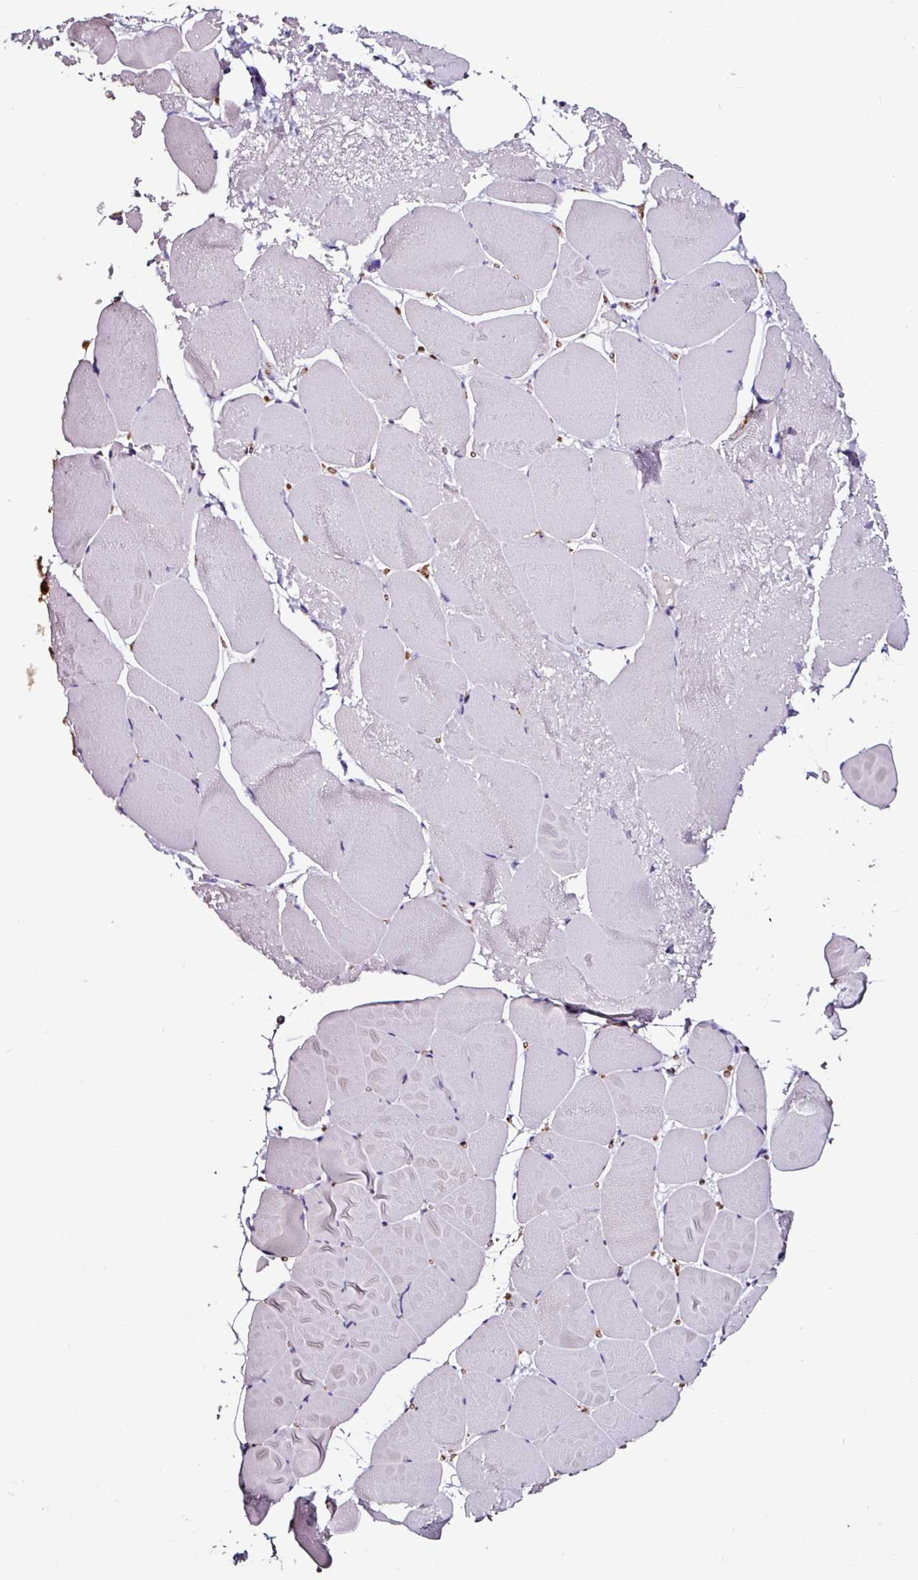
{"staining": {"intensity": "negative", "quantity": "none", "location": "none"}, "tissue": "skeletal muscle", "cell_type": "Myocytes", "image_type": "normal", "snomed": [{"axis": "morphology", "description": "Normal tissue, NOS"}, {"axis": "topography", "description": "Skeletal muscle"}], "caption": "Immunohistochemistry (IHC) histopathology image of normal skeletal muscle stained for a protein (brown), which displays no expression in myocytes.", "gene": "ARHGDIB", "patient": {"sex": "female", "age": 64}}